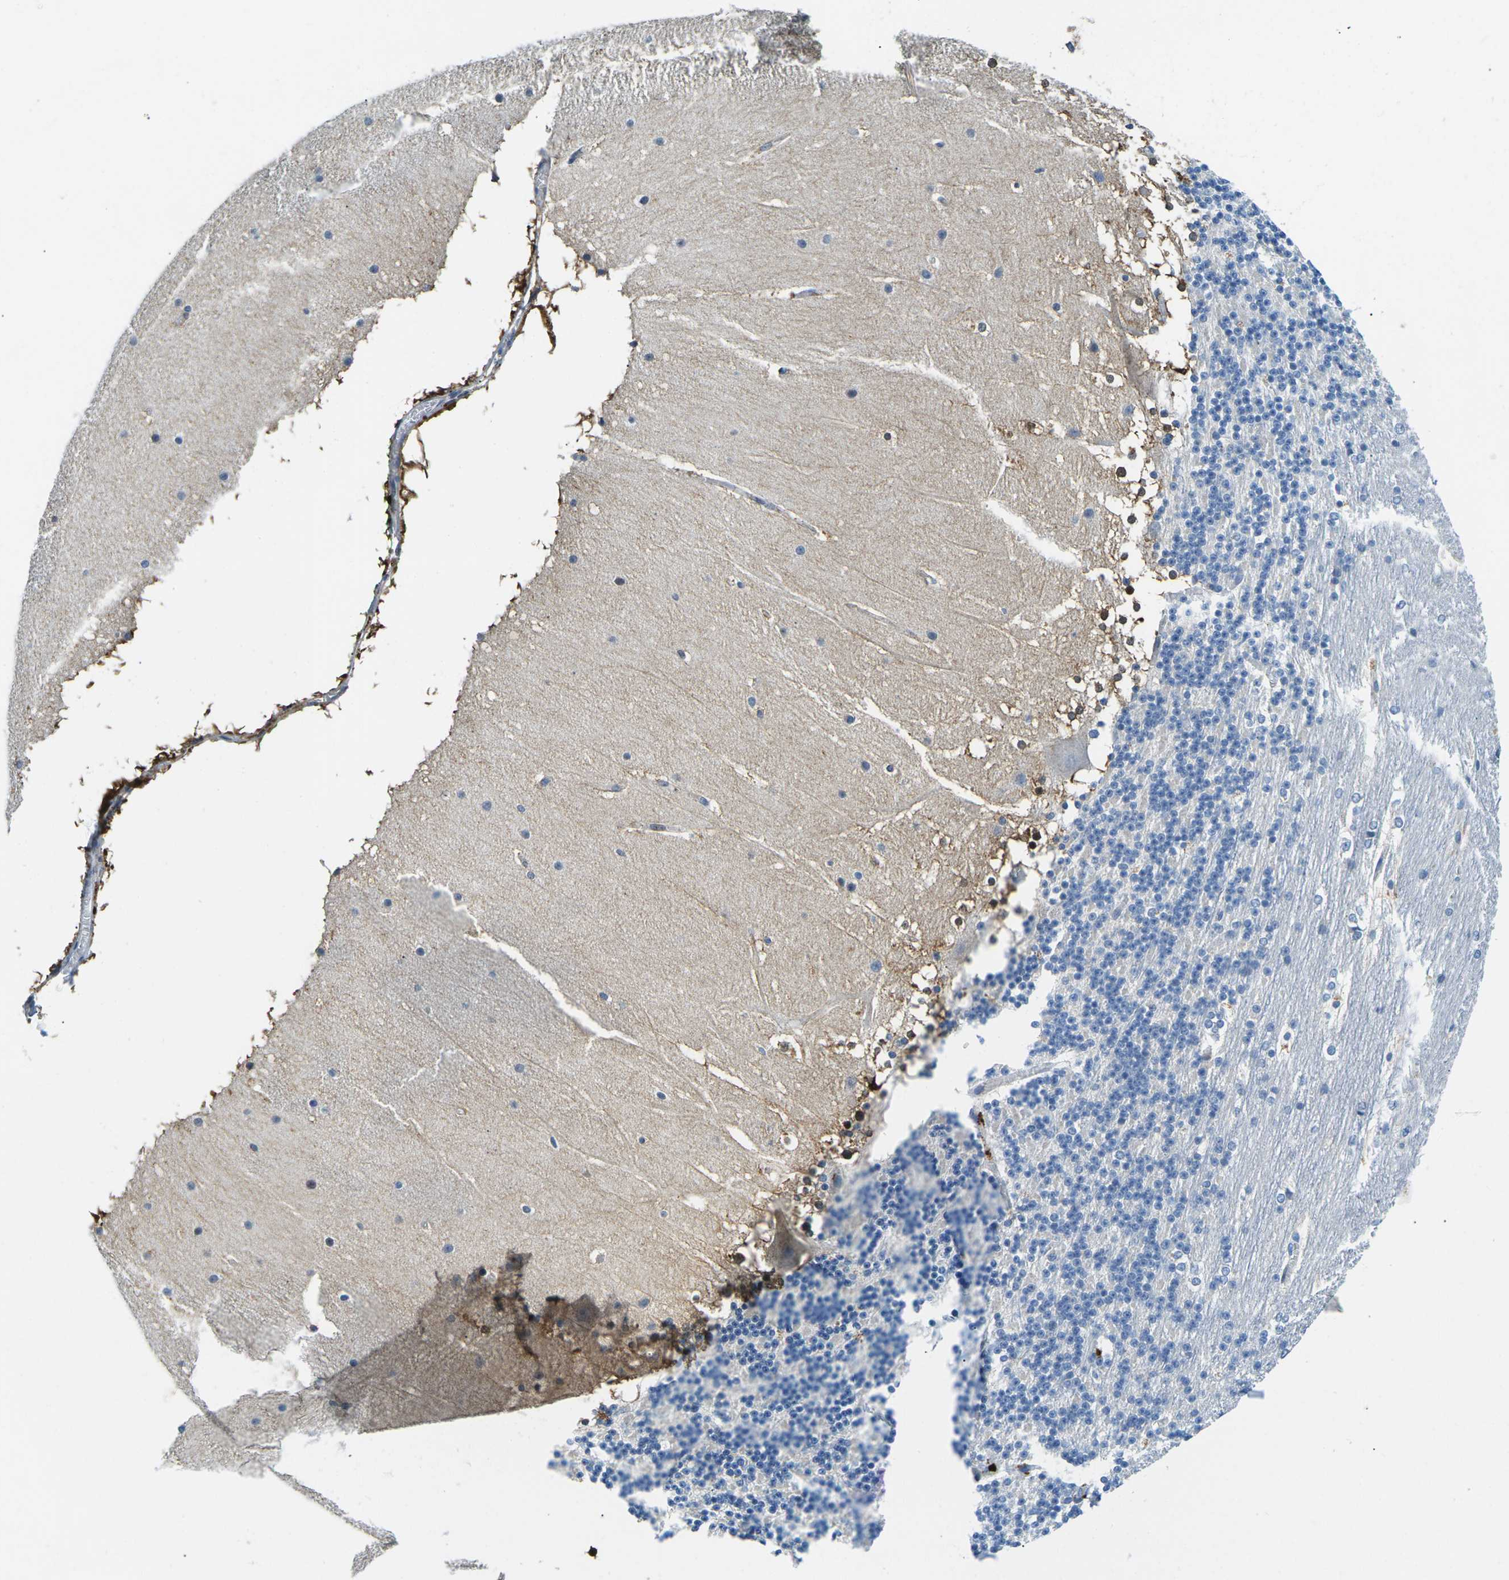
{"staining": {"intensity": "negative", "quantity": "none", "location": "none"}, "tissue": "cerebellum", "cell_type": "Cells in granular layer", "image_type": "normal", "snomed": [{"axis": "morphology", "description": "Normal tissue, NOS"}, {"axis": "topography", "description": "Cerebellum"}], "caption": "Immunohistochemistry (IHC) image of benign cerebellum stained for a protein (brown), which displays no positivity in cells in granular layer.", "gene": "CFB", "patient": {"sex": "female", "age": 19}}